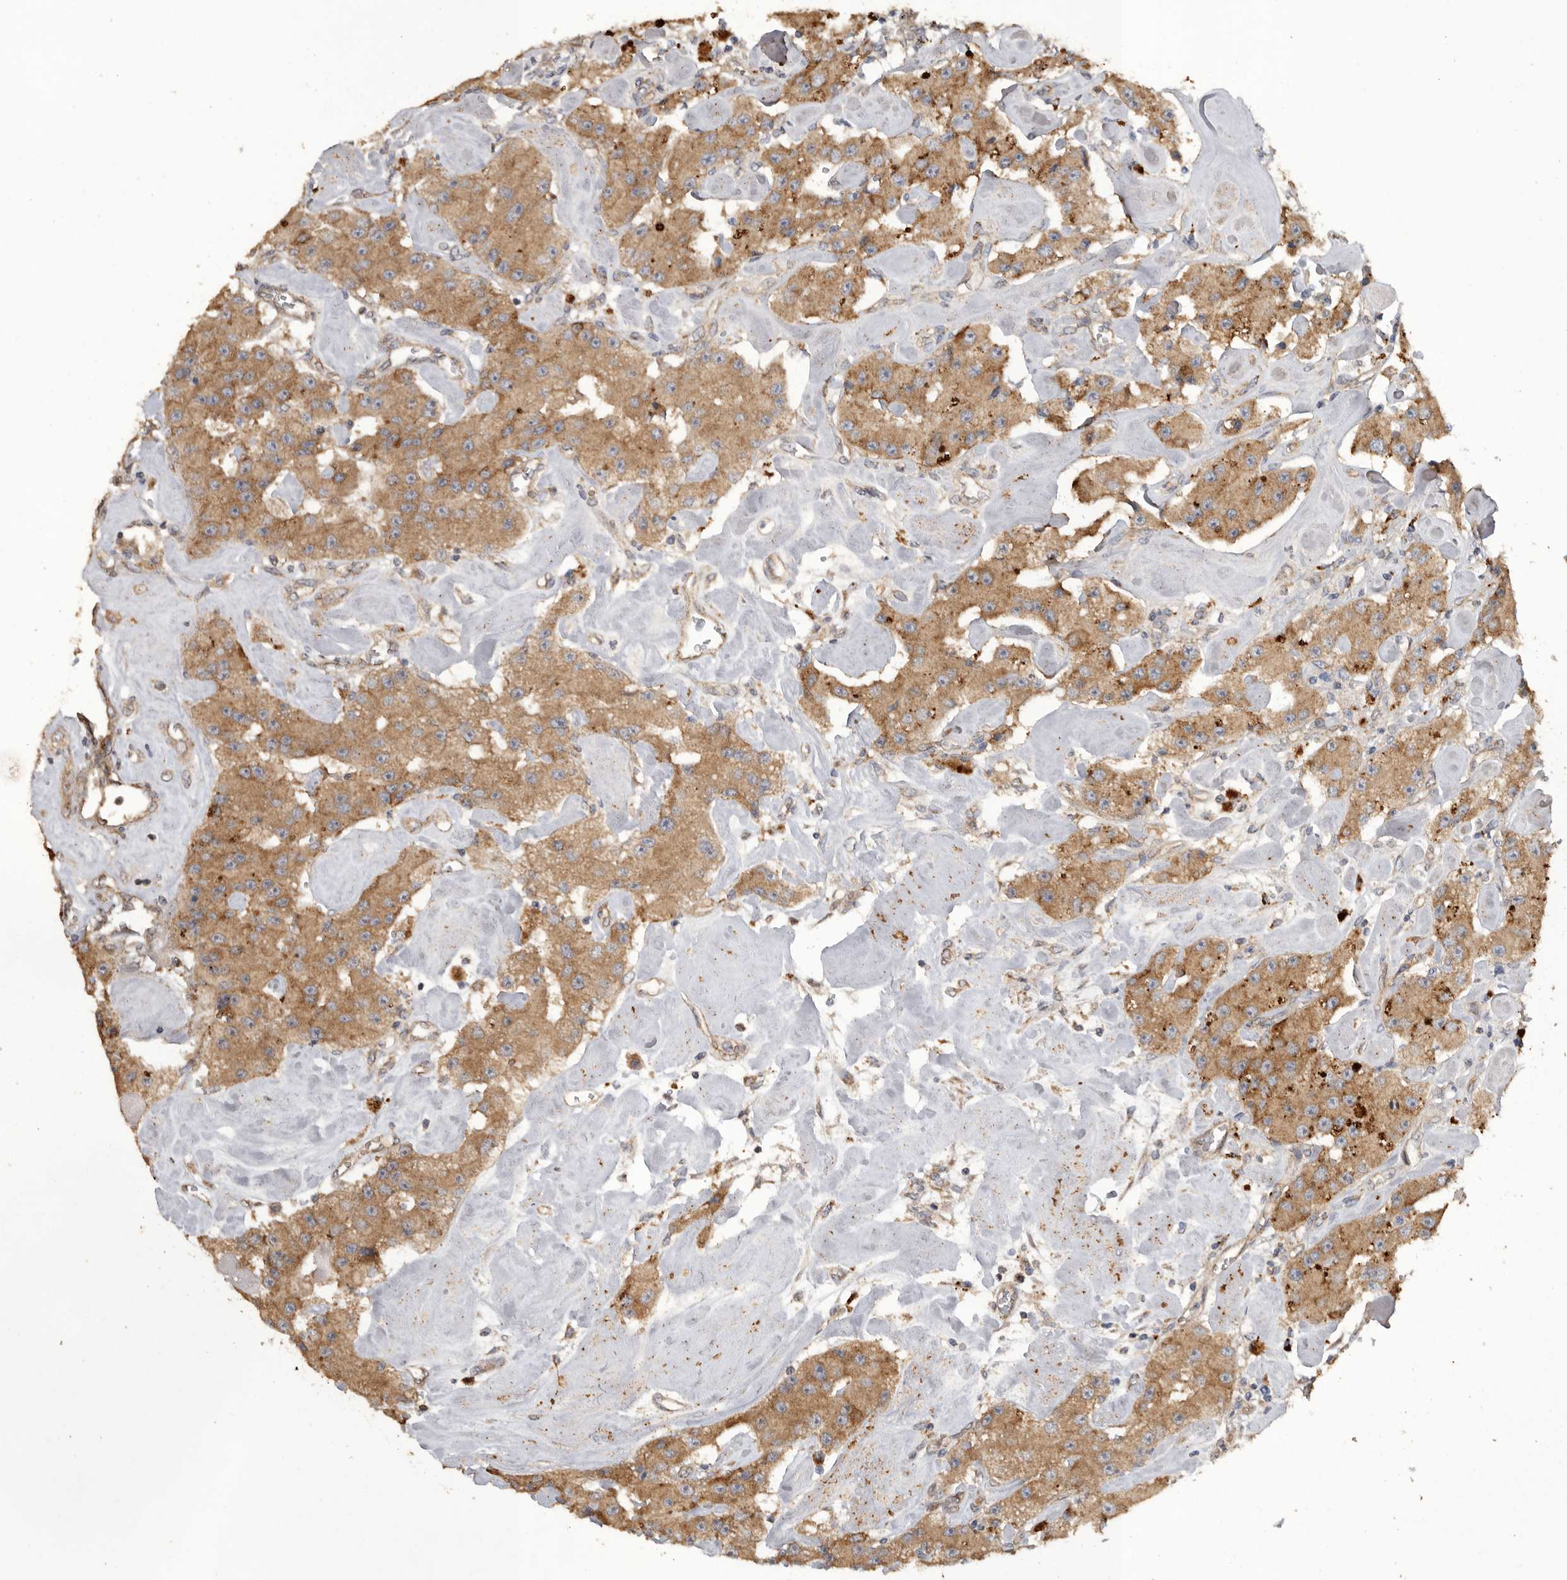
{"staining": {"intensity": "moderate", "quantity": ">75%", "location": "cytoplasmic/membranous"}, "tissue": "carcinoid", "cell_type": "Tumor cells", "image_type": "cancer", "snomed": [{"axis": "morphology", "description": "Carcinoid, malignant, NOS"}, {"axis": "topography", "description": "Pancreas"}], "caption": "Immunohistochemical staining of carcinoid demonstrates moderate cytoplasmic/membranous protein positivity in approximately >75% of tumor cells. The staining was performed using DAB (3,3'-diaminobenzidine) to visualize the protein expression in brown, while the nuclei were stained in blue with hematoxylin (Magnification: 20x).", "gene": "PODXL2", "patient": {"sex": "male", "age": 41}}